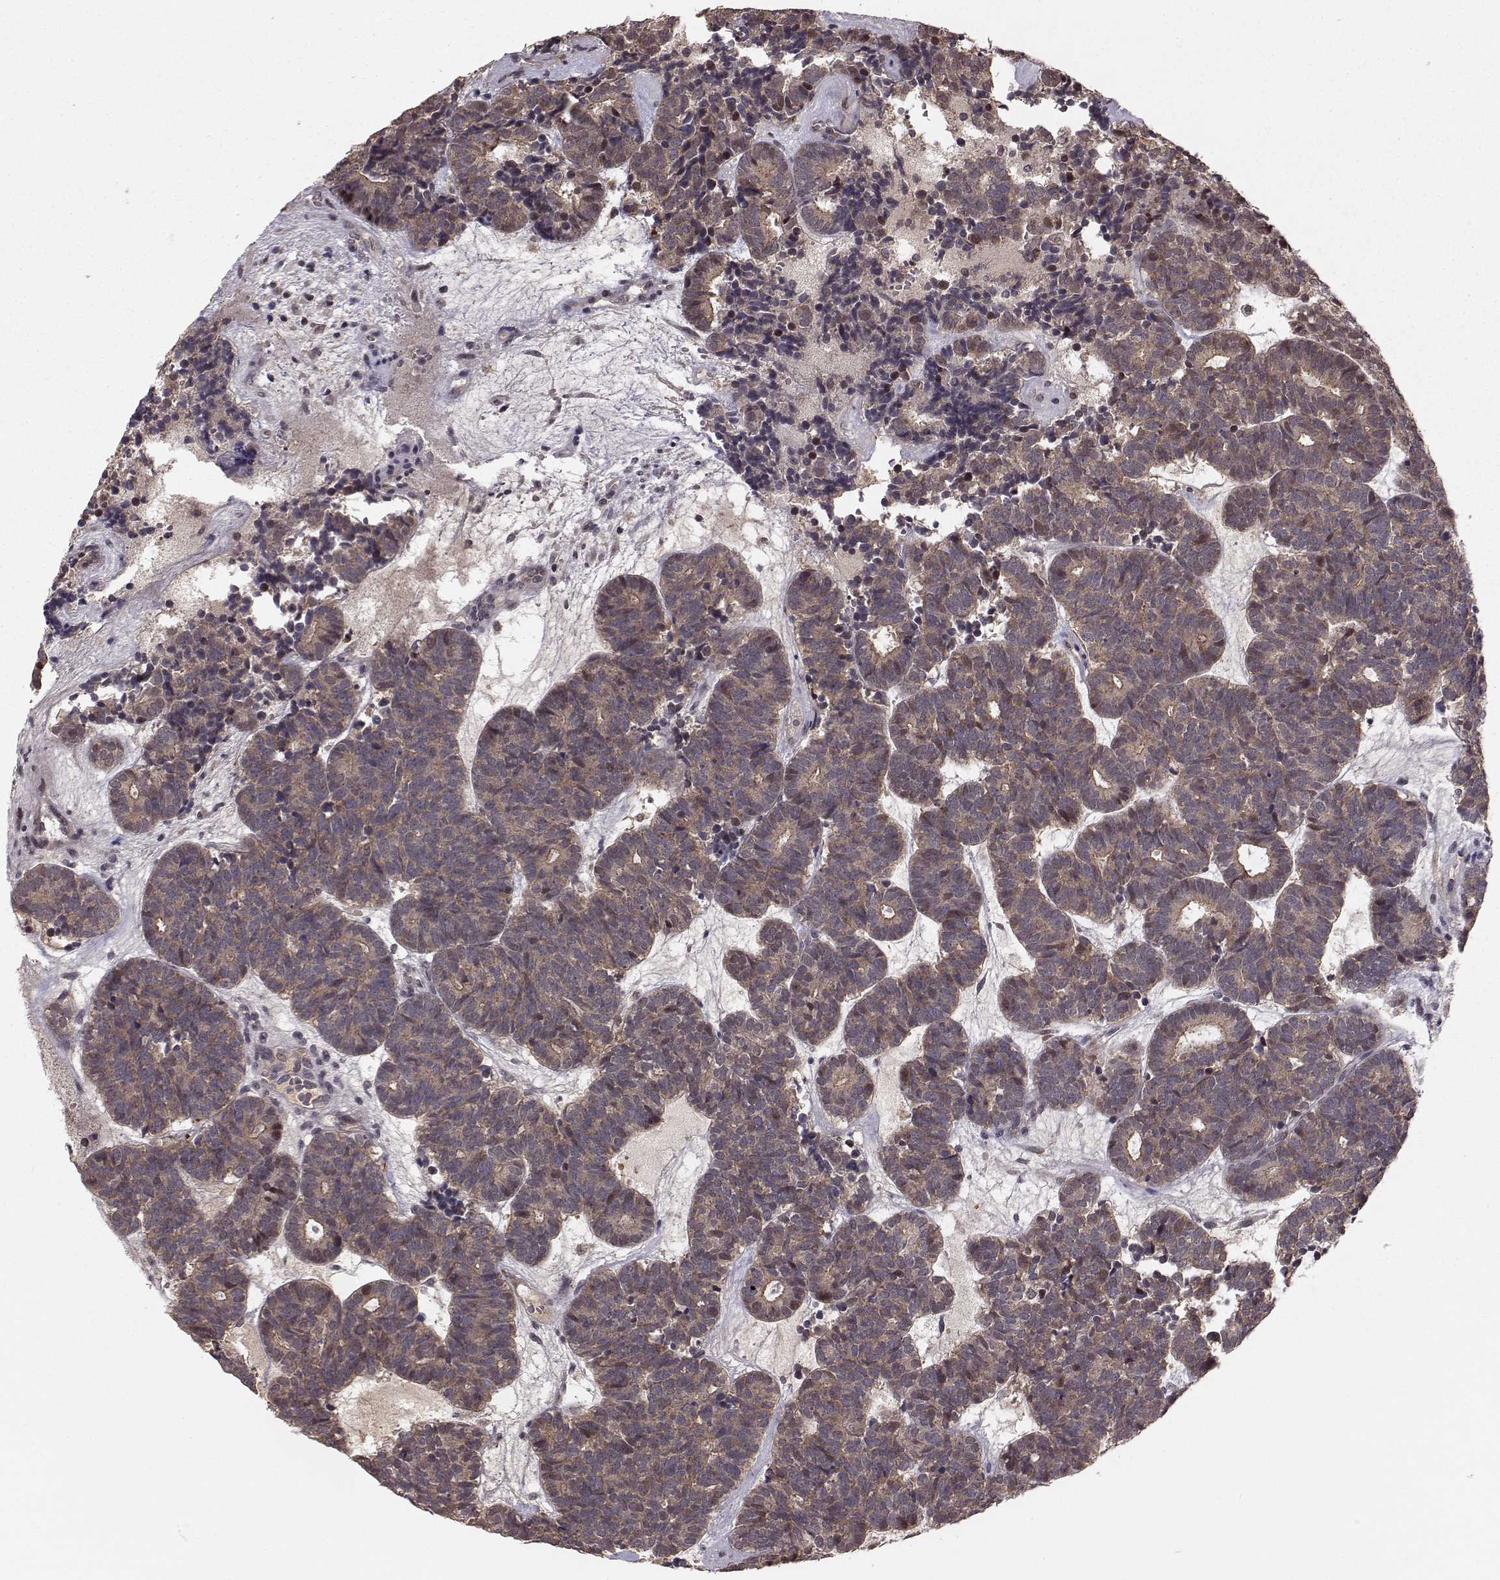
{"staining": {"intensity": "weak", "quantity": ">75%", "location": "cytoplasmic/membranous"}, "tissue": "head and neck cancer", "cell_type": "Tumor cells", "image_type": "cancer", "snomed": [{"axis": "morphology", "description": "Adenocarcinoma, NOS"}, {"axis": "topography", "description": "Head-Neck"}], "caption": "Protein staining of head and neck adenocarcinoma tissue reveals weak cytoplasmic/membranous staining in about >75% of tumor cells.", "gene": "PLEKHG3", "patient": {"sex": "female", "age": 81}}